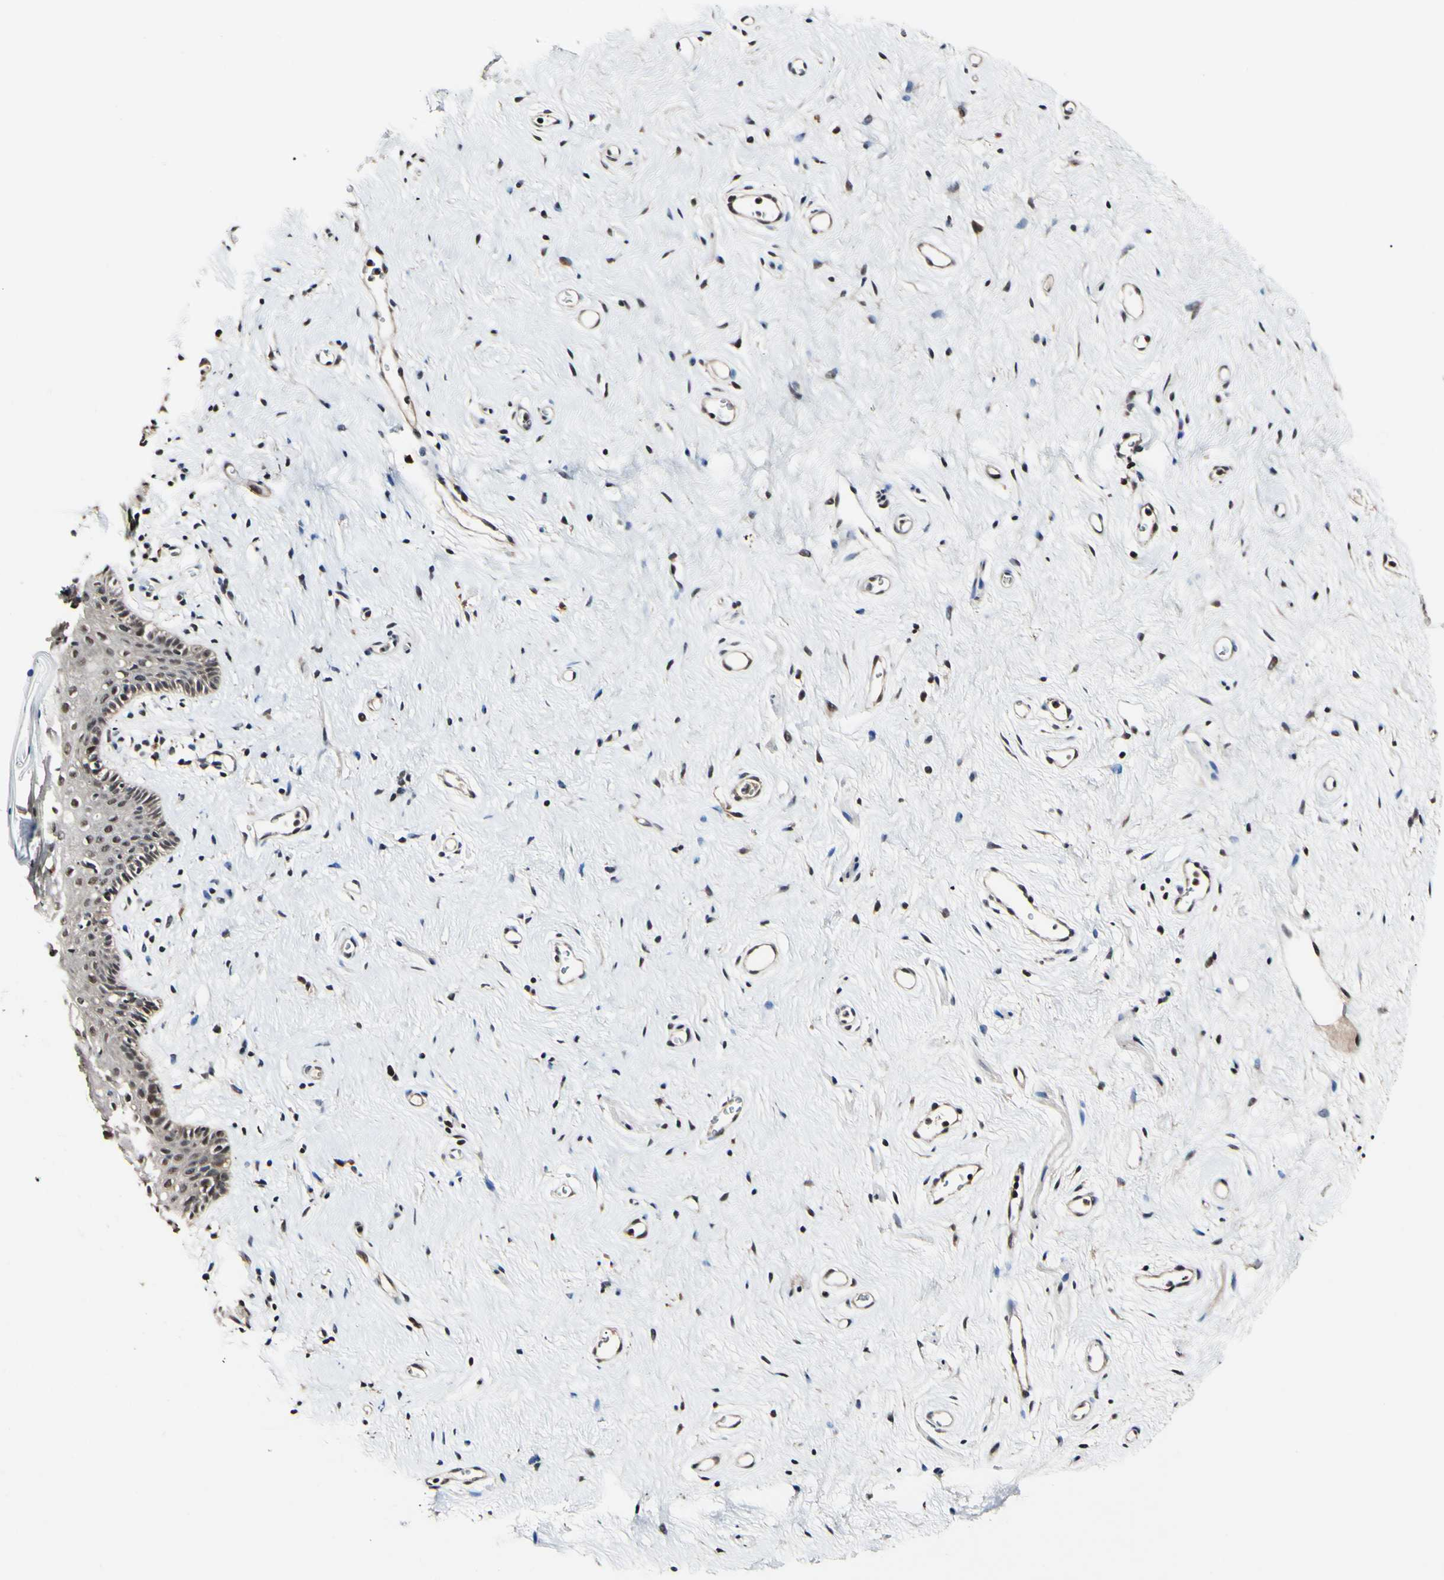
{"staining": {"intensity": "weak", "quantity": ">75%", "location": "cytoplasmic/membranous,nuclear"}, "tissue": "vagina", "cell_type": "Squamous epithelial cells", "image_type": "normal", "snomed": [{"axis": "morphology", "description": "Normal tissue, NOS"}, {"axis": "topography", "description": "Vagina"}], "caption": "There is low levels of weak cytoplasmic/membranous,nuclear positivity in squamous epithelial cells of normal vagina, as demonstrated by immunohistochemical staining (brown color).", "gene": "PSMD10", "patient": {"sex": "female", "age": 44}}